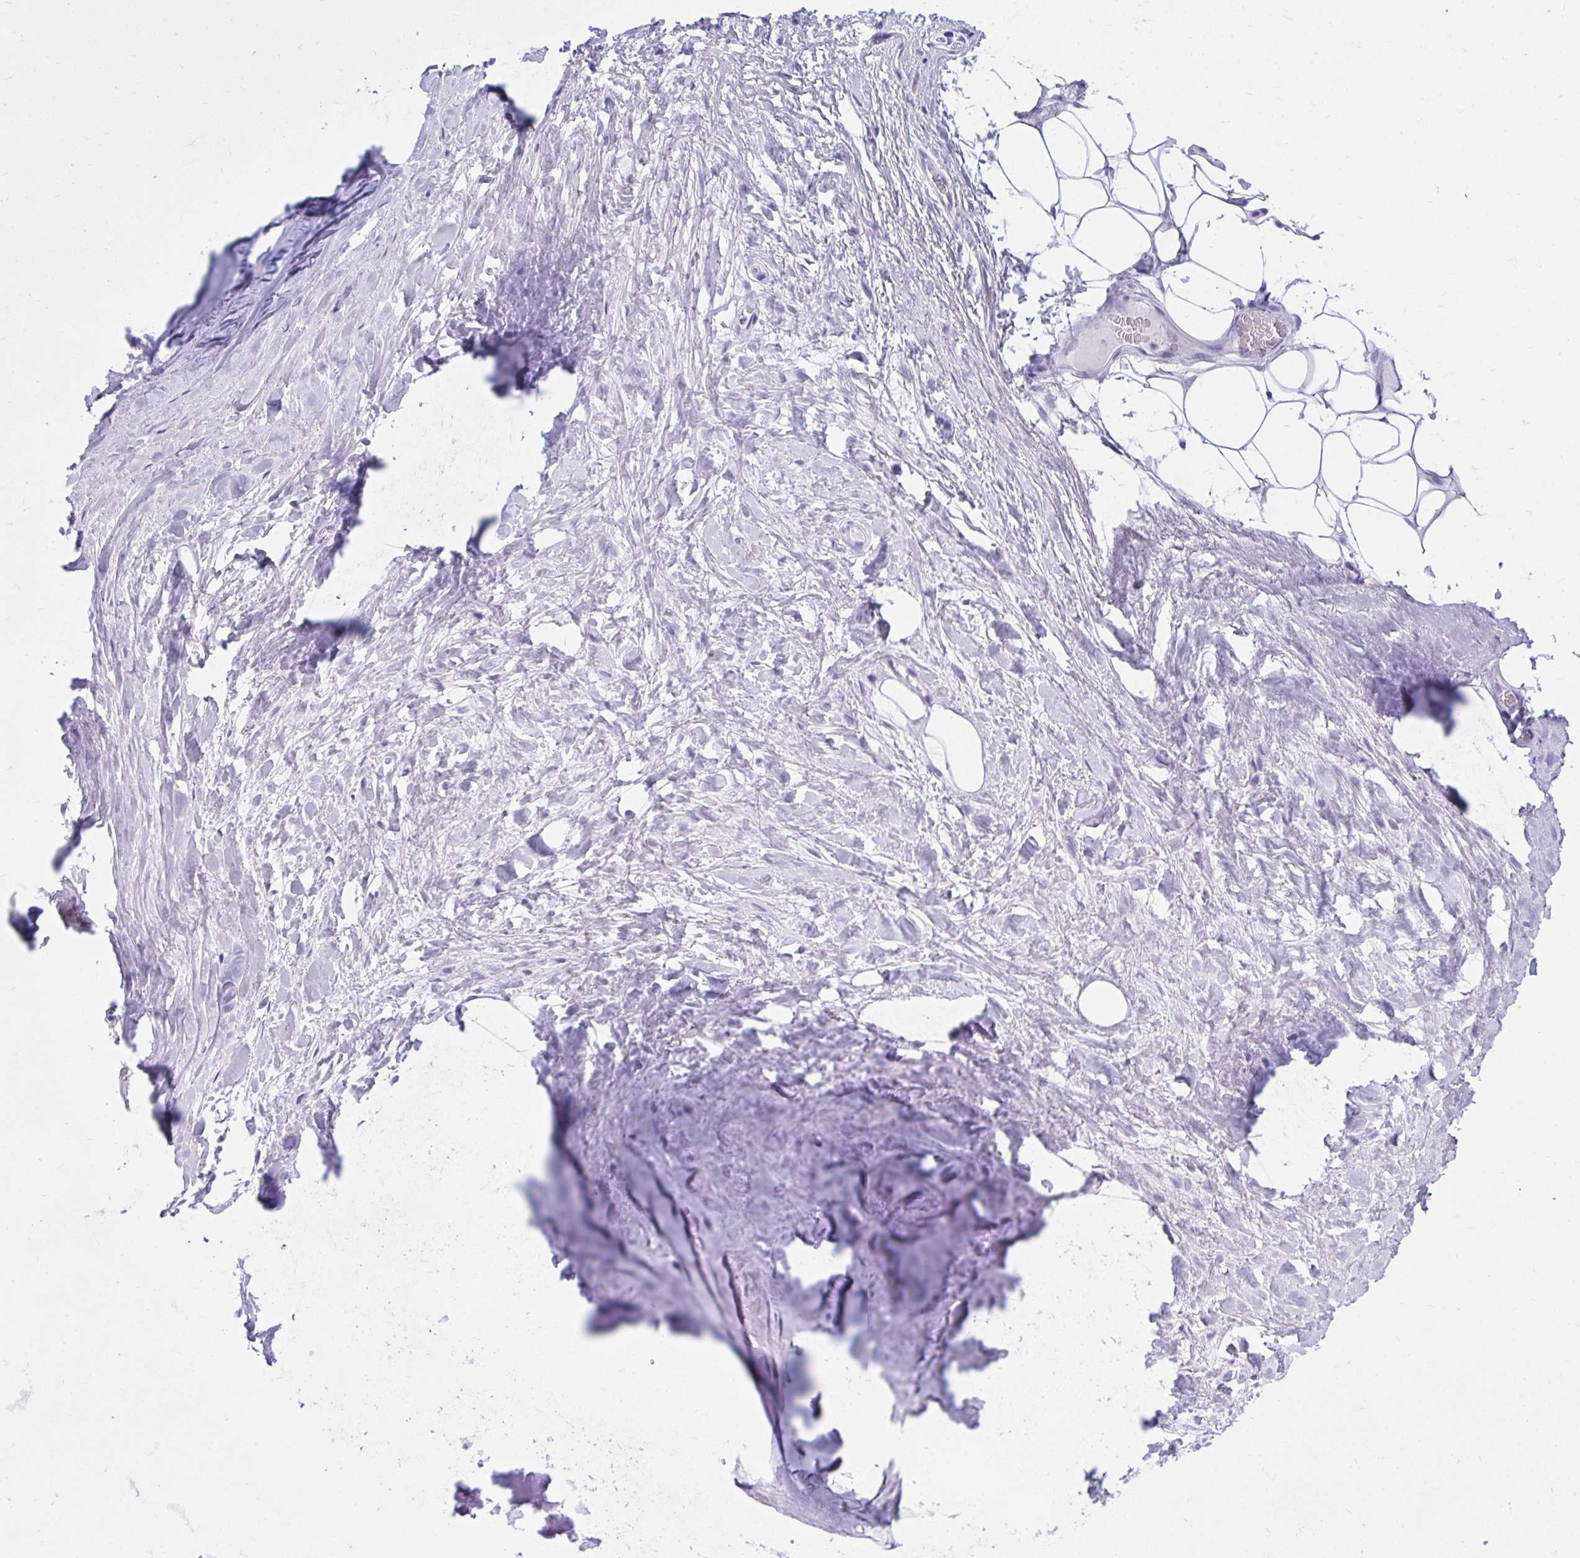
{"staining": {"intensity": "negative", "quantity": "none", "location": "none"}, "tissue": "adipose tissue", "cell_type": "Adipocytes", "image_type": "normal", "snomed": [{"axis": "morphology", "description": "Normal tissue, NOS"}, {"axis": "topography", "description": "Lymph node"}, {"axis": "topography", "description": "Cartilage tissue"}, {"axis": "topography", "description": "Nasopharynx"}], "caption": "High power microscopy image of an immunohistochemistry micrograph of benign adipose tissue, revealing no significant positivity in adipocytes.", "gene": "OR5F1", "patient": {"sex": "male", "age": 63}}